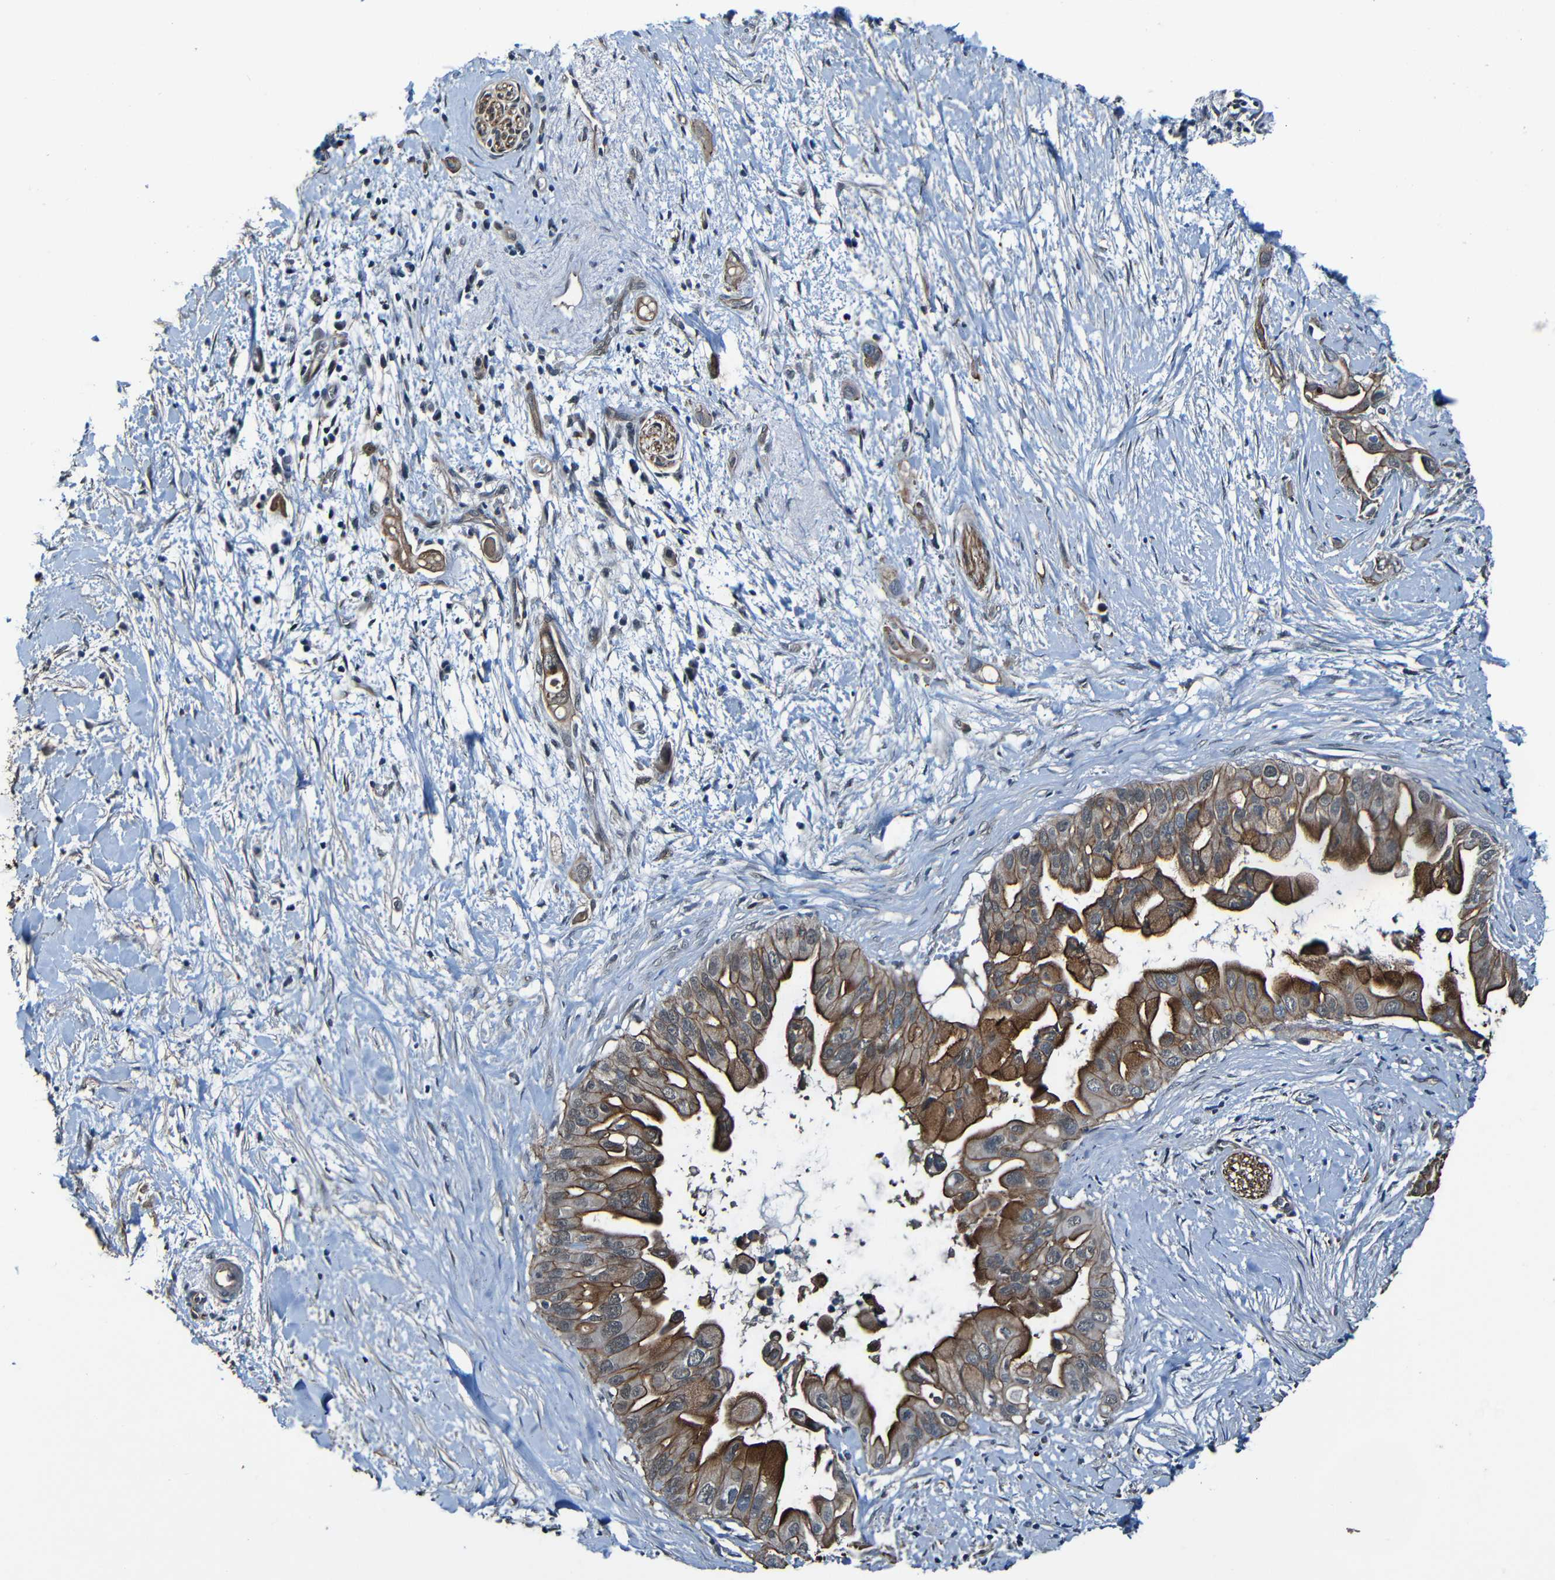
{"staining": {"intensity": "moderate", "quantity": ">75%", "location": "cytoplasmic/membranous"}, "tissue": "pancreatic cancer", "cell_type": "Tumor cells", "image_type": "cancer", "snomed": [{"axis": "morphology", "description": "Adenocarcinoma, NOS"}, {"axis": "topography", "description": "Pancreas"}], "caption": "A brown stain shows moderate cytoplasmic/membranous expression of a protein in adenocarcinoma (pancreatic) tumor cells.", "gene": "LGR5", "patient": {"sex": "male", "age": 55}}